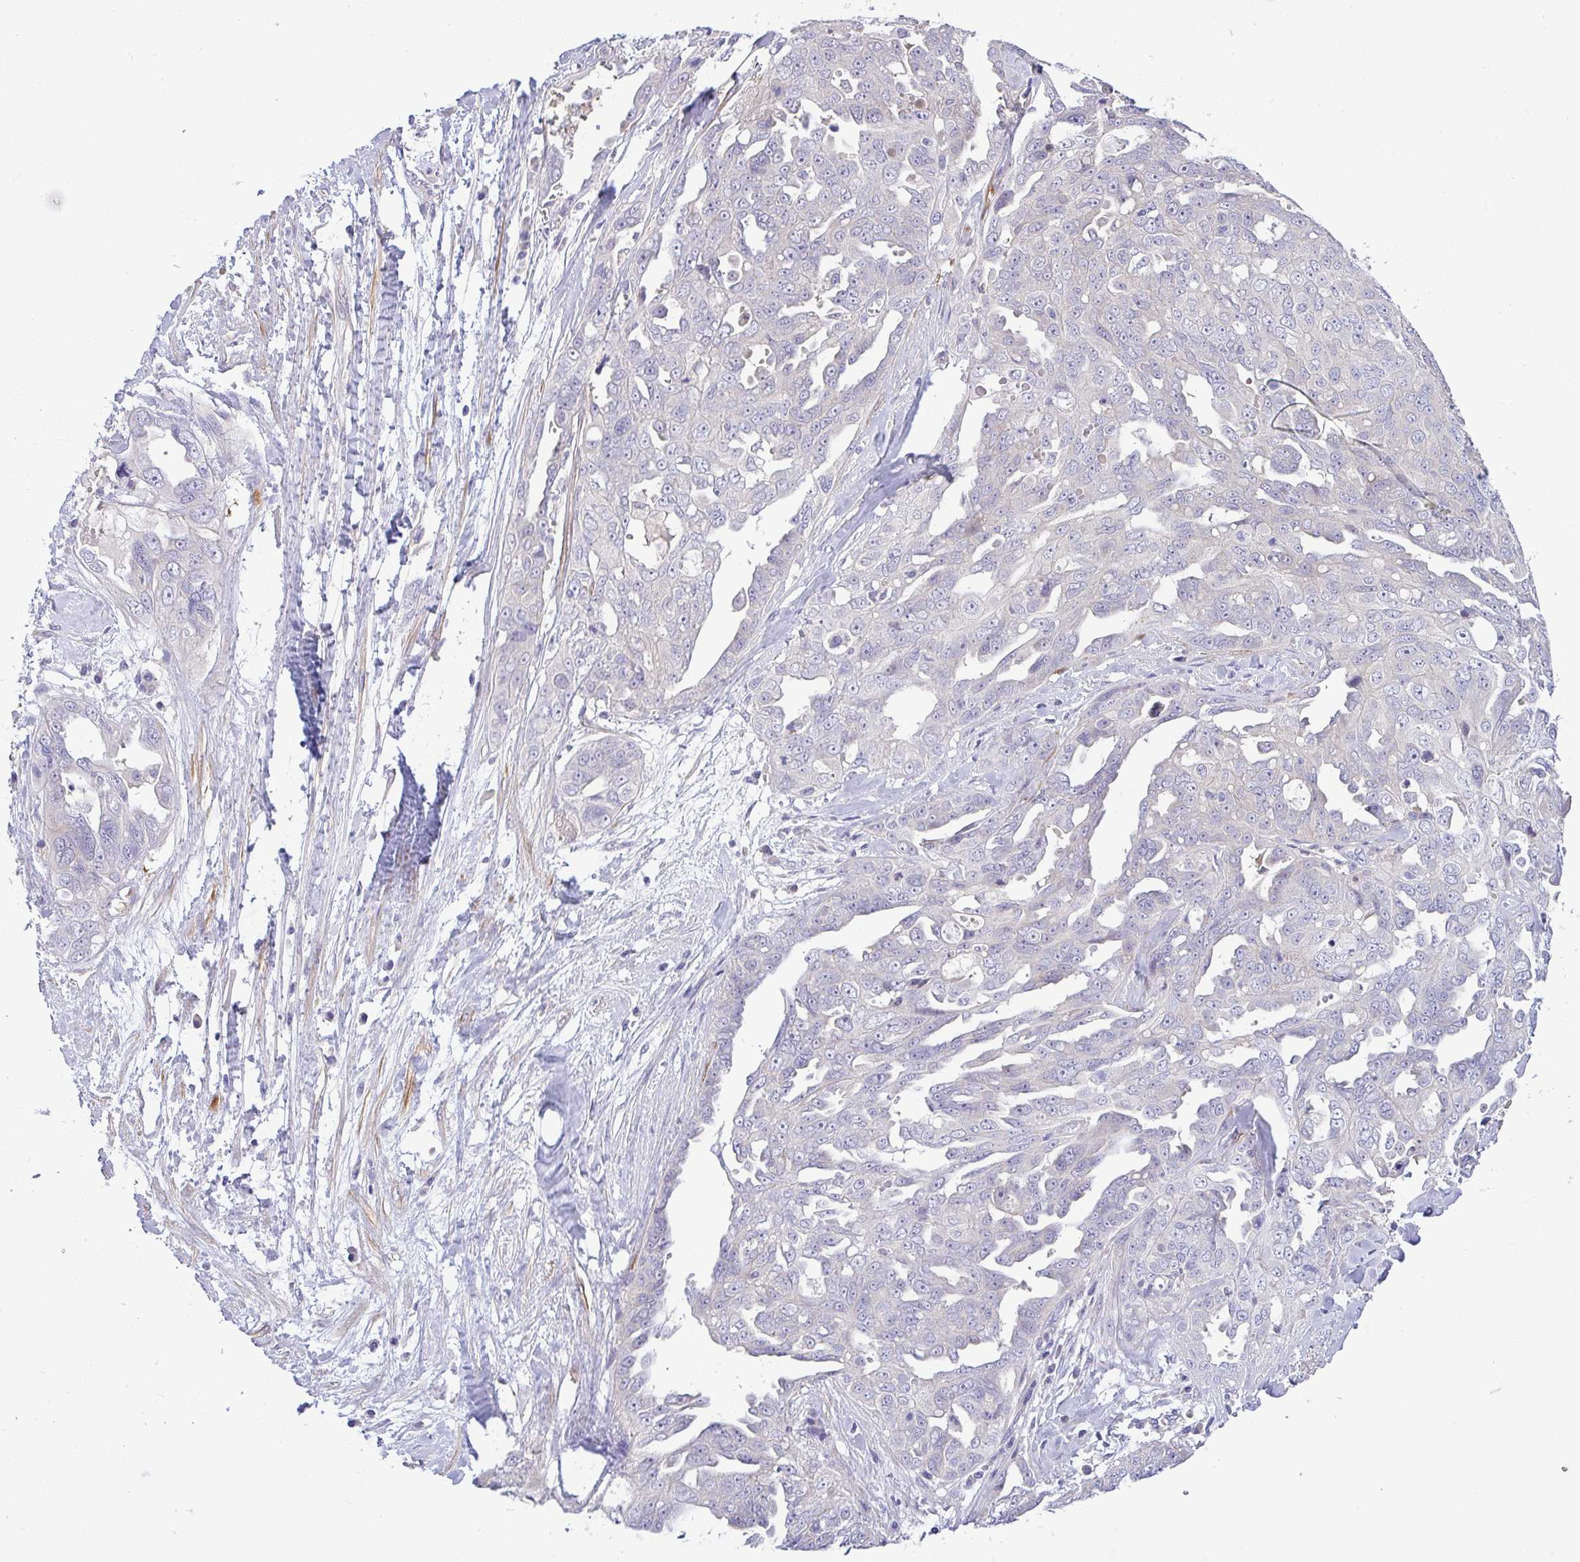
{"staining": {"intensity": "negative", "quantity": "none", "location": "none"}, "tissue": "ovarian cancer", "cell_type": "Tumor cells", "image_type": "cancer", "snomed": [{"axis": "morphology", "description": "Carcinoma, endometroid"}, {"axis": "topography", "description": "Ovary"}], "caption": "Immunohistochemistry (IHC) image of ovarian cancer (endometroid carcinoma) stained for a protein (brown), which exhibits no staining in tumor cells. (DAB (3,3'-diaminobenzidine) immunohistochemistry visualized using brightfield microscopy, high magnification).", "gene": "MOCS1", "patient": {"sex": "female", "age": 70}}